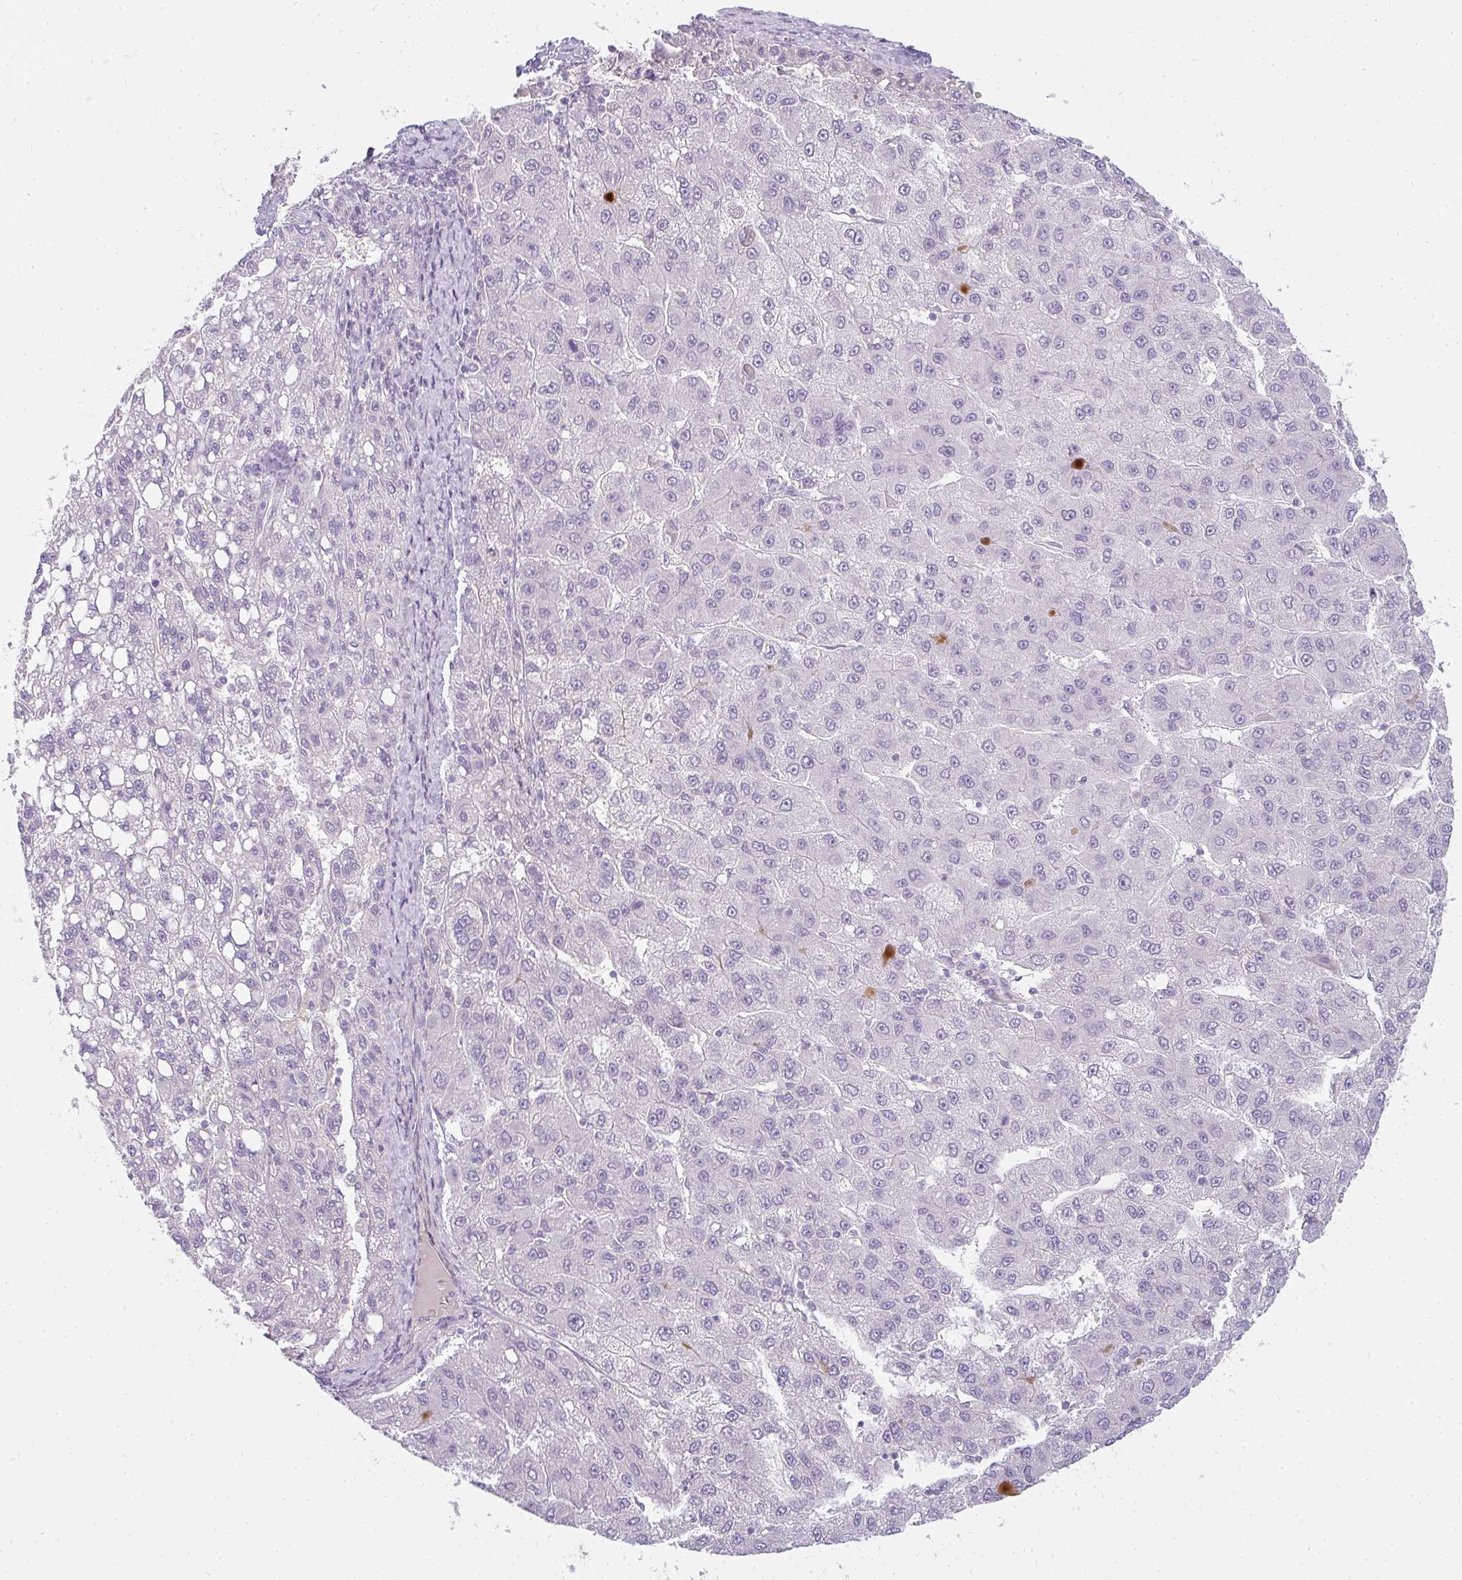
{"staining": {"intensity": "negative", "quantity": "none", "location": "none"}, "tissue": "liver cancer", "cell_type": "Tumor cells", "image_type": "cancer", "snomed": [{"axis": "morphology", "description": "Carcinoma, Hepatocellular, NOS"}, {"axis": "topography", "description": "Liver"}], "caption": "The micrograph demonstrates no staining of tumor cells in liver cancer.", "gene": "PPP1R3G", "patient": {"sex": "female", "age": 82}}